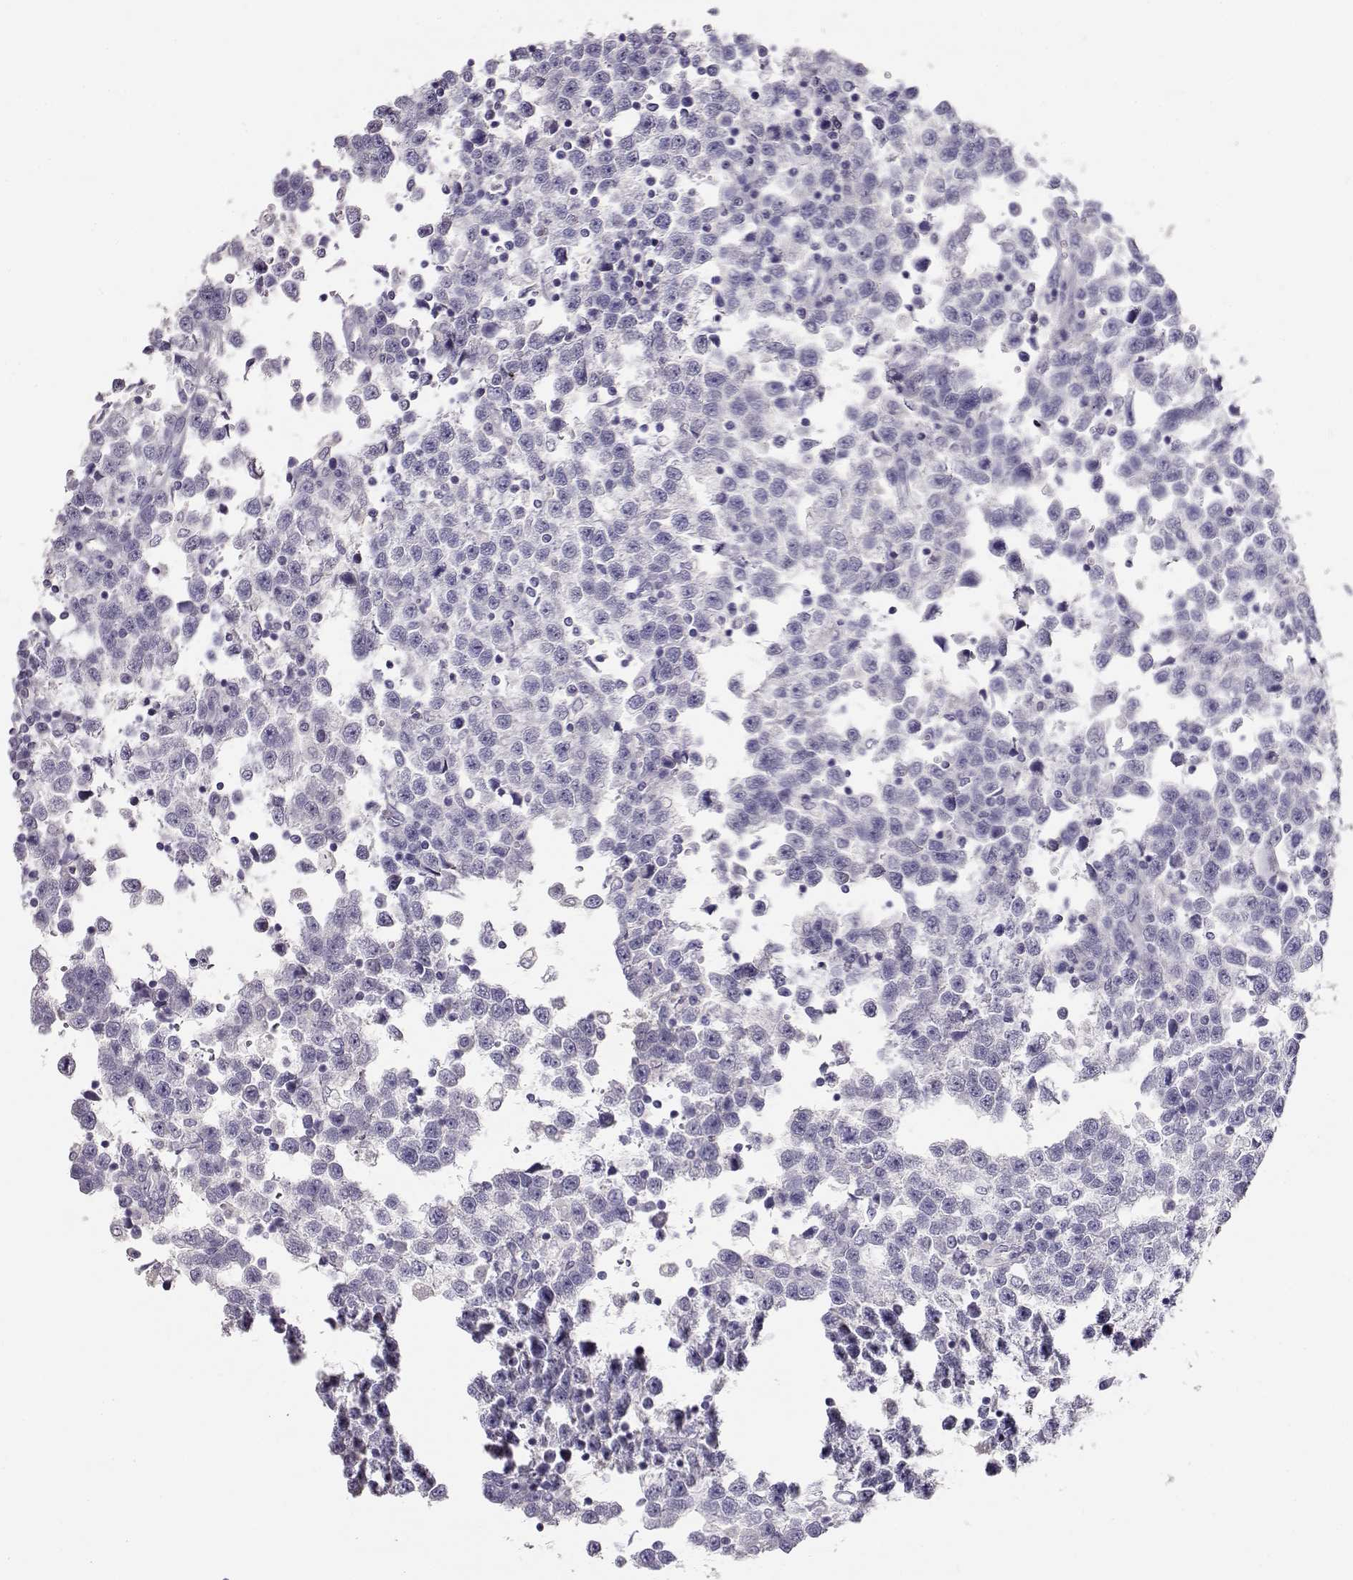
{"staining": {"intensity": "negative", "quantity": "none", "location": "none"}, "tissue": "testis cancer", "cell_type": "Tumor cells", "image_type": "cancer", "snomed": [{"axis": "morphology", "description": "Seminoma, NOS"}, {"axis": "topography", "description": "Testis"}], "caption": "Tumor cells are negative for protein expression in human testis cancer.", "gene": "NDRG4", "patient": {"sex": "male", "age": 34}}